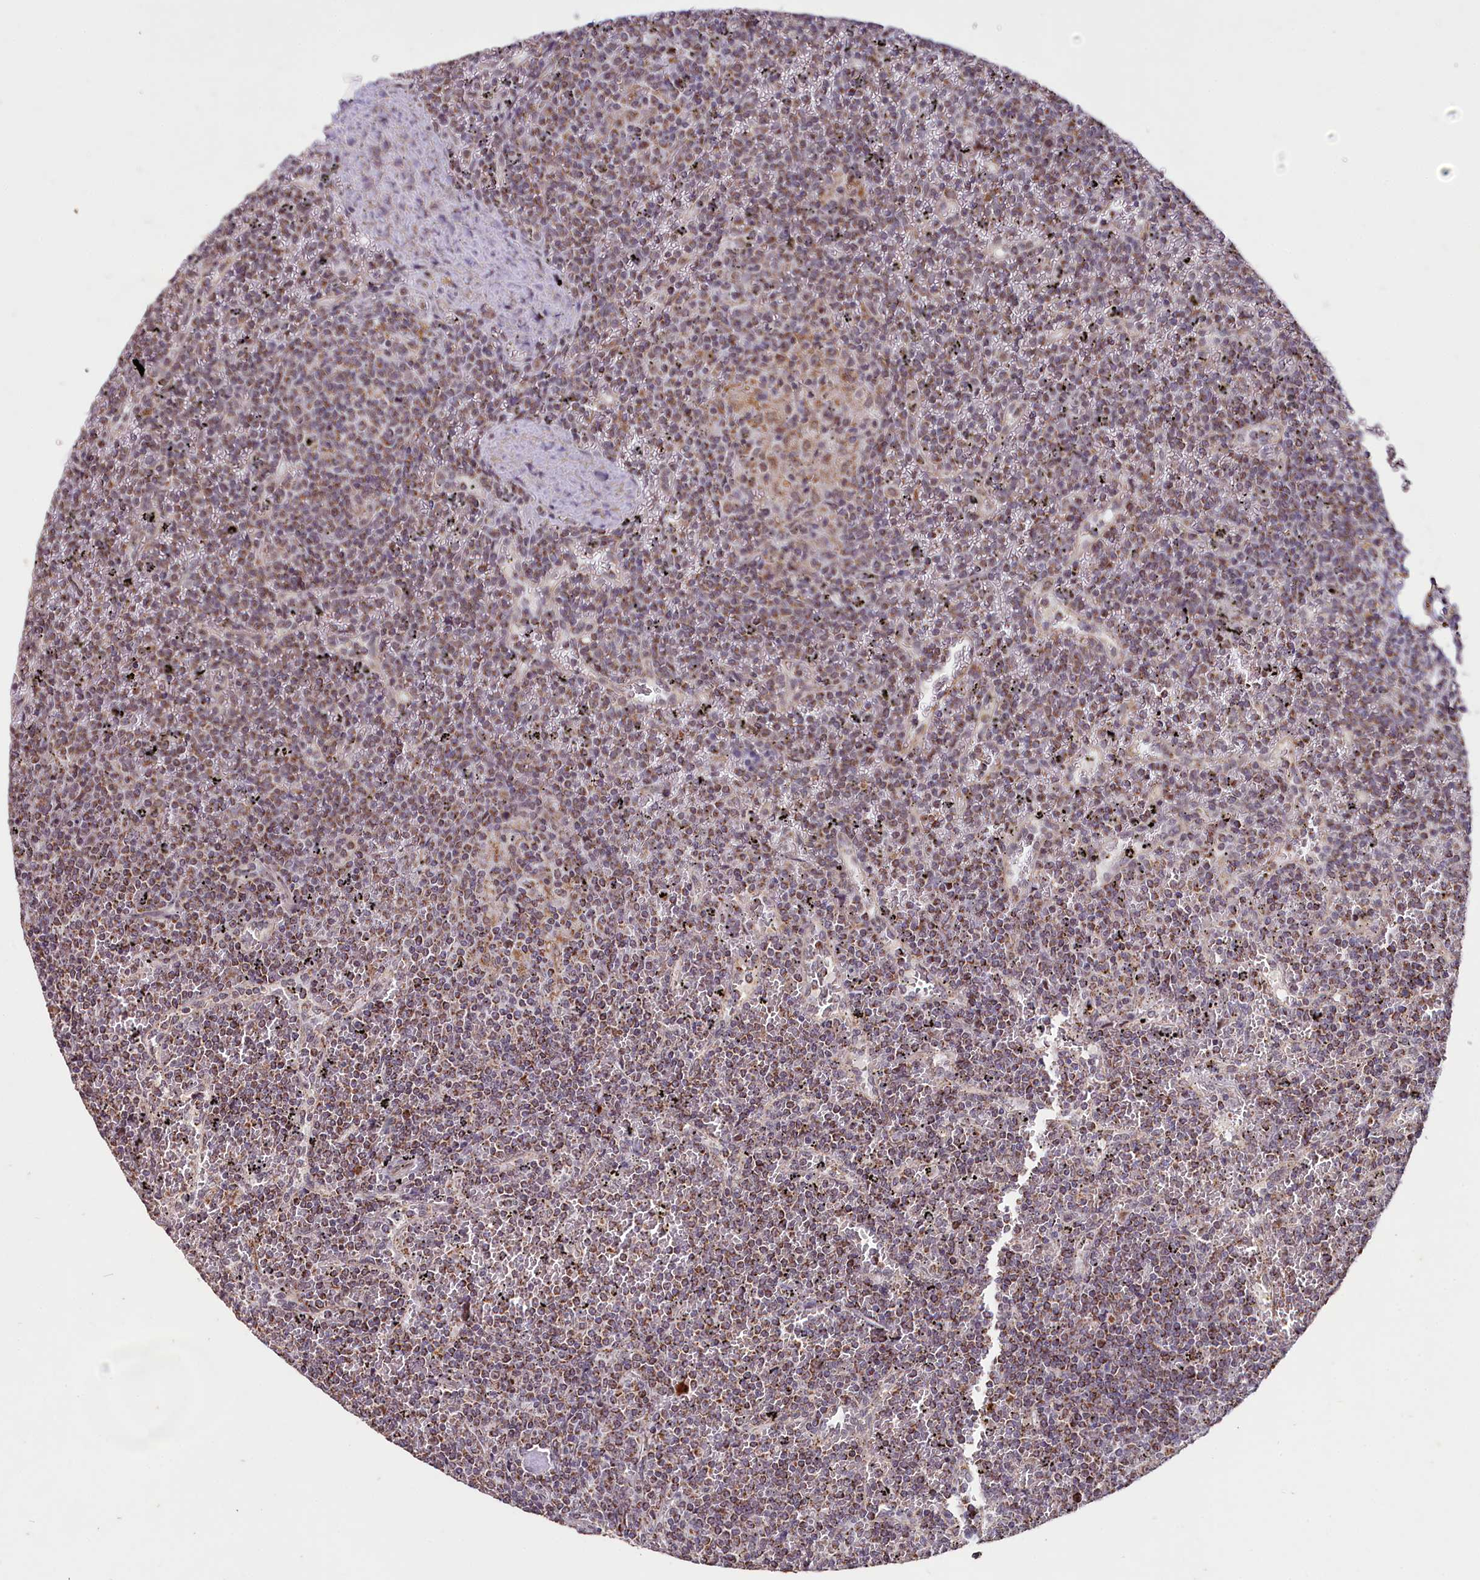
{"staining": {"intensity": "moderate", "quantity": ">75%", "location": "cytoplasmic/membranous"}, "tissue": "lymphoma", "cell_type": "Tumor cells", "image_type": "cancer", "snomed": [{"axis": "morphology", "description": "Malignant lymphoma, non-Hodgkin's type, Low grade"}, {"axis": "topography", "description": "Spleen"}], "caption": "High-magnification brightfield microscopy of malignant lymphoma, non-Hodgkin's type (low-grade) stained with DAB (brown) and counterstained with hematoxylin (blue). tumor cells exhibit moderate cytoplasmic/membranous expression is identified in approximately>75% of cells.", "gene": "PDE6D", "patient": {"sex": "female", "age": 19}}